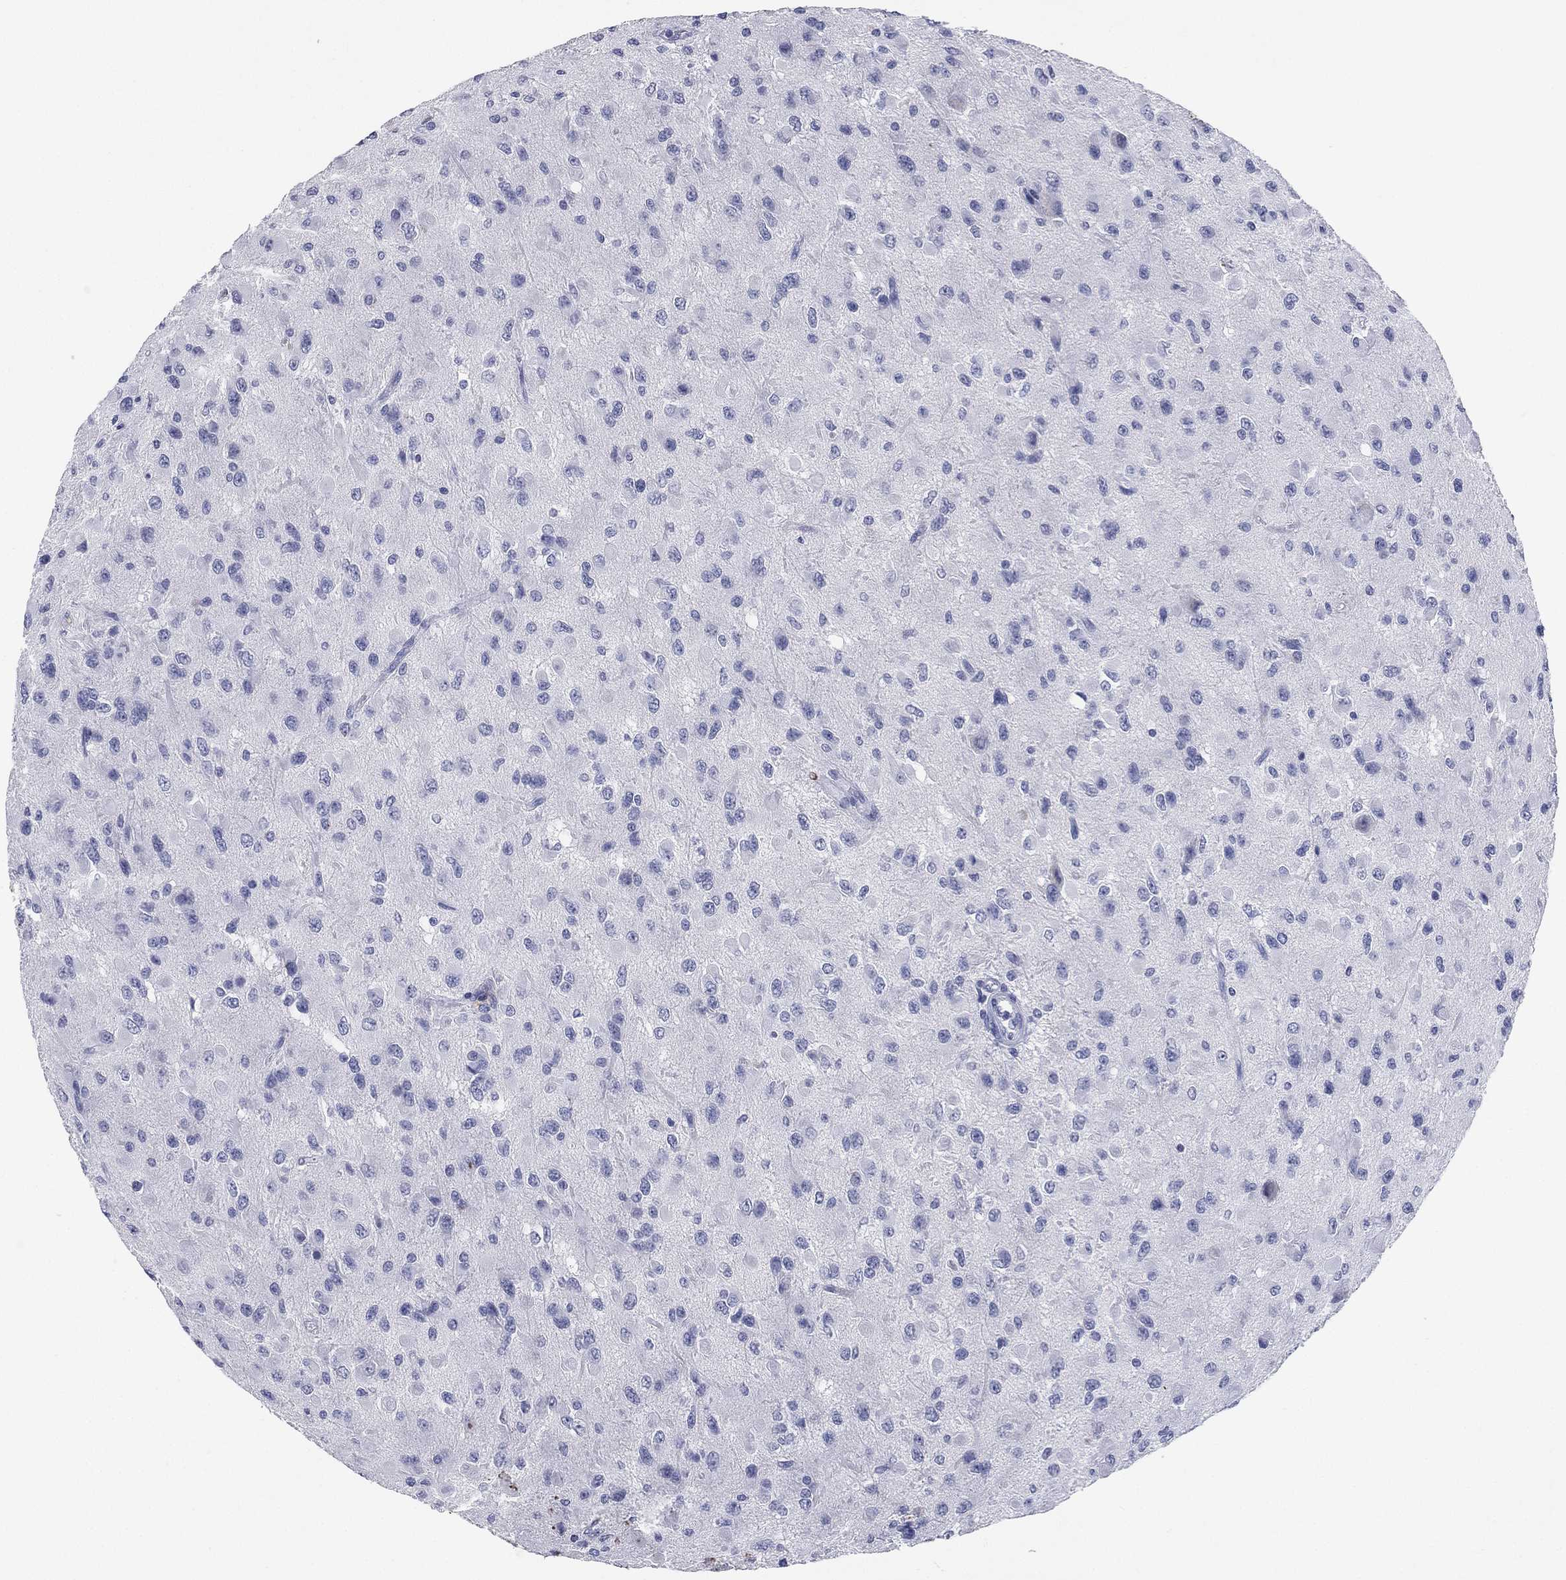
{"staining": {"intensity": "negative", "quantity": "none", "location": "none"}, "tissue": "glioma", "cell_type": "Tumor cells", "image_type": "cancer", "snomed": [{"axis": "morphology", "description": "Glioma, malignant, High grade"}, {"axis": "topography", "description": "Cerebral cortex"}], "caption": "Immunohistochemistry photomicrograph of neoplastic tissue: human glioma stained with DAB displays no significant protein staining in tumor cells. (Stains: DAB immunohistochemistry with hematoxylin counter stain, Microscopy: brightfield microscopy at high magnification).", "gene": "KRT7", "patient": {"sex": "male", "age": 35}}